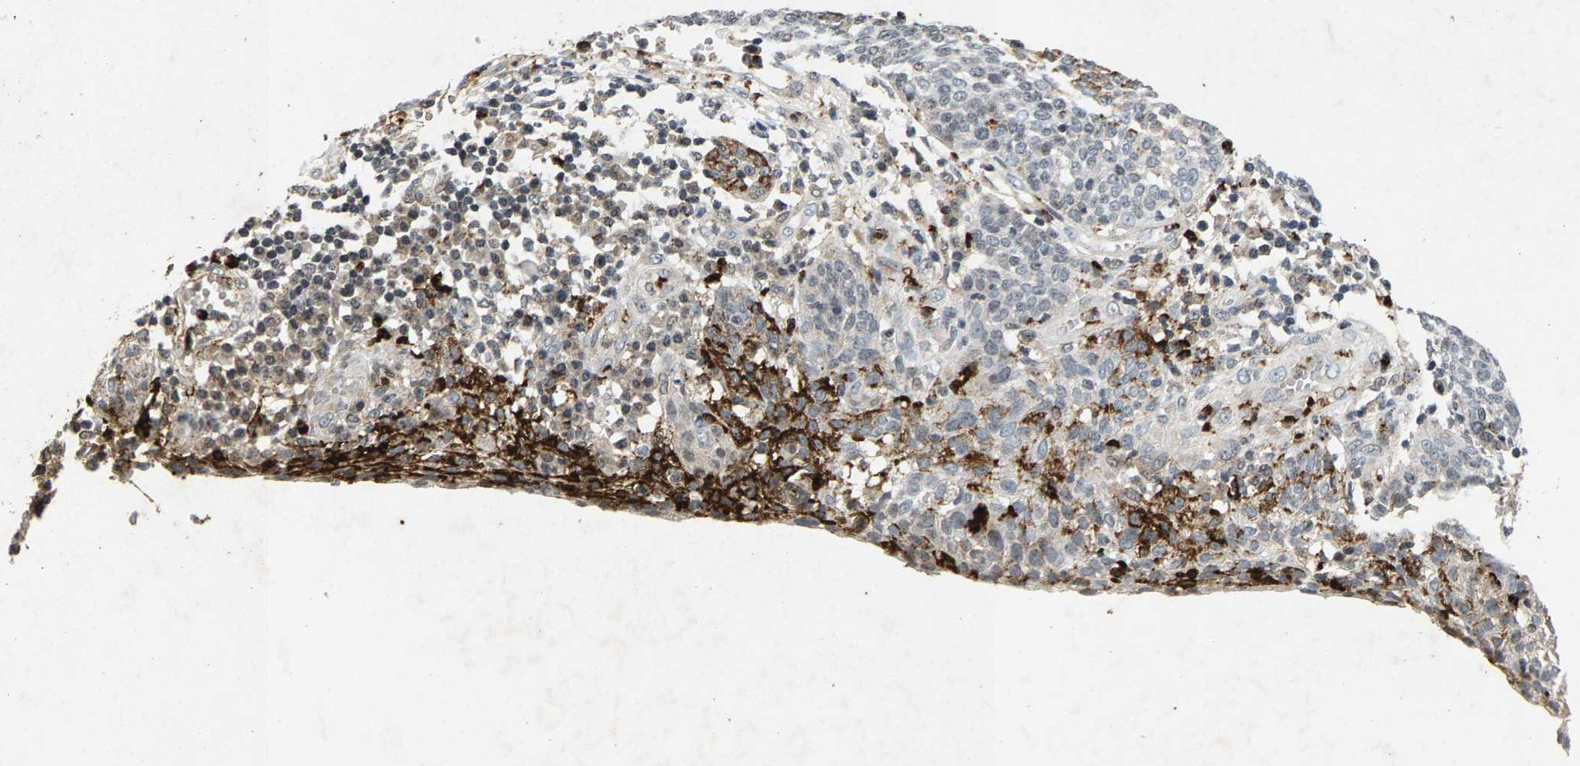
{"staining": {"intensity": "strong", "quantity": "<25%", "location": "cytoplasmic/membranous"}, "tissue": "cervical cancer", "cell_type": "Tumor cells", "image_type": "cancer", "snomed": [{"axis": "morphology", "description": "Squamous cell carcinoma, NOS"}, {"axis": "topography", "description": "Cervix"}], "caption": "There is medium levels of strong cytoplasmic/membranous expression in tumor cells of cervical cancer (squamous cell carcinoma), as demonstrated by immunohistochemical staining (brown color).", "gene": "ZPR1", "patient": {"sex": "female", "age": 34}}